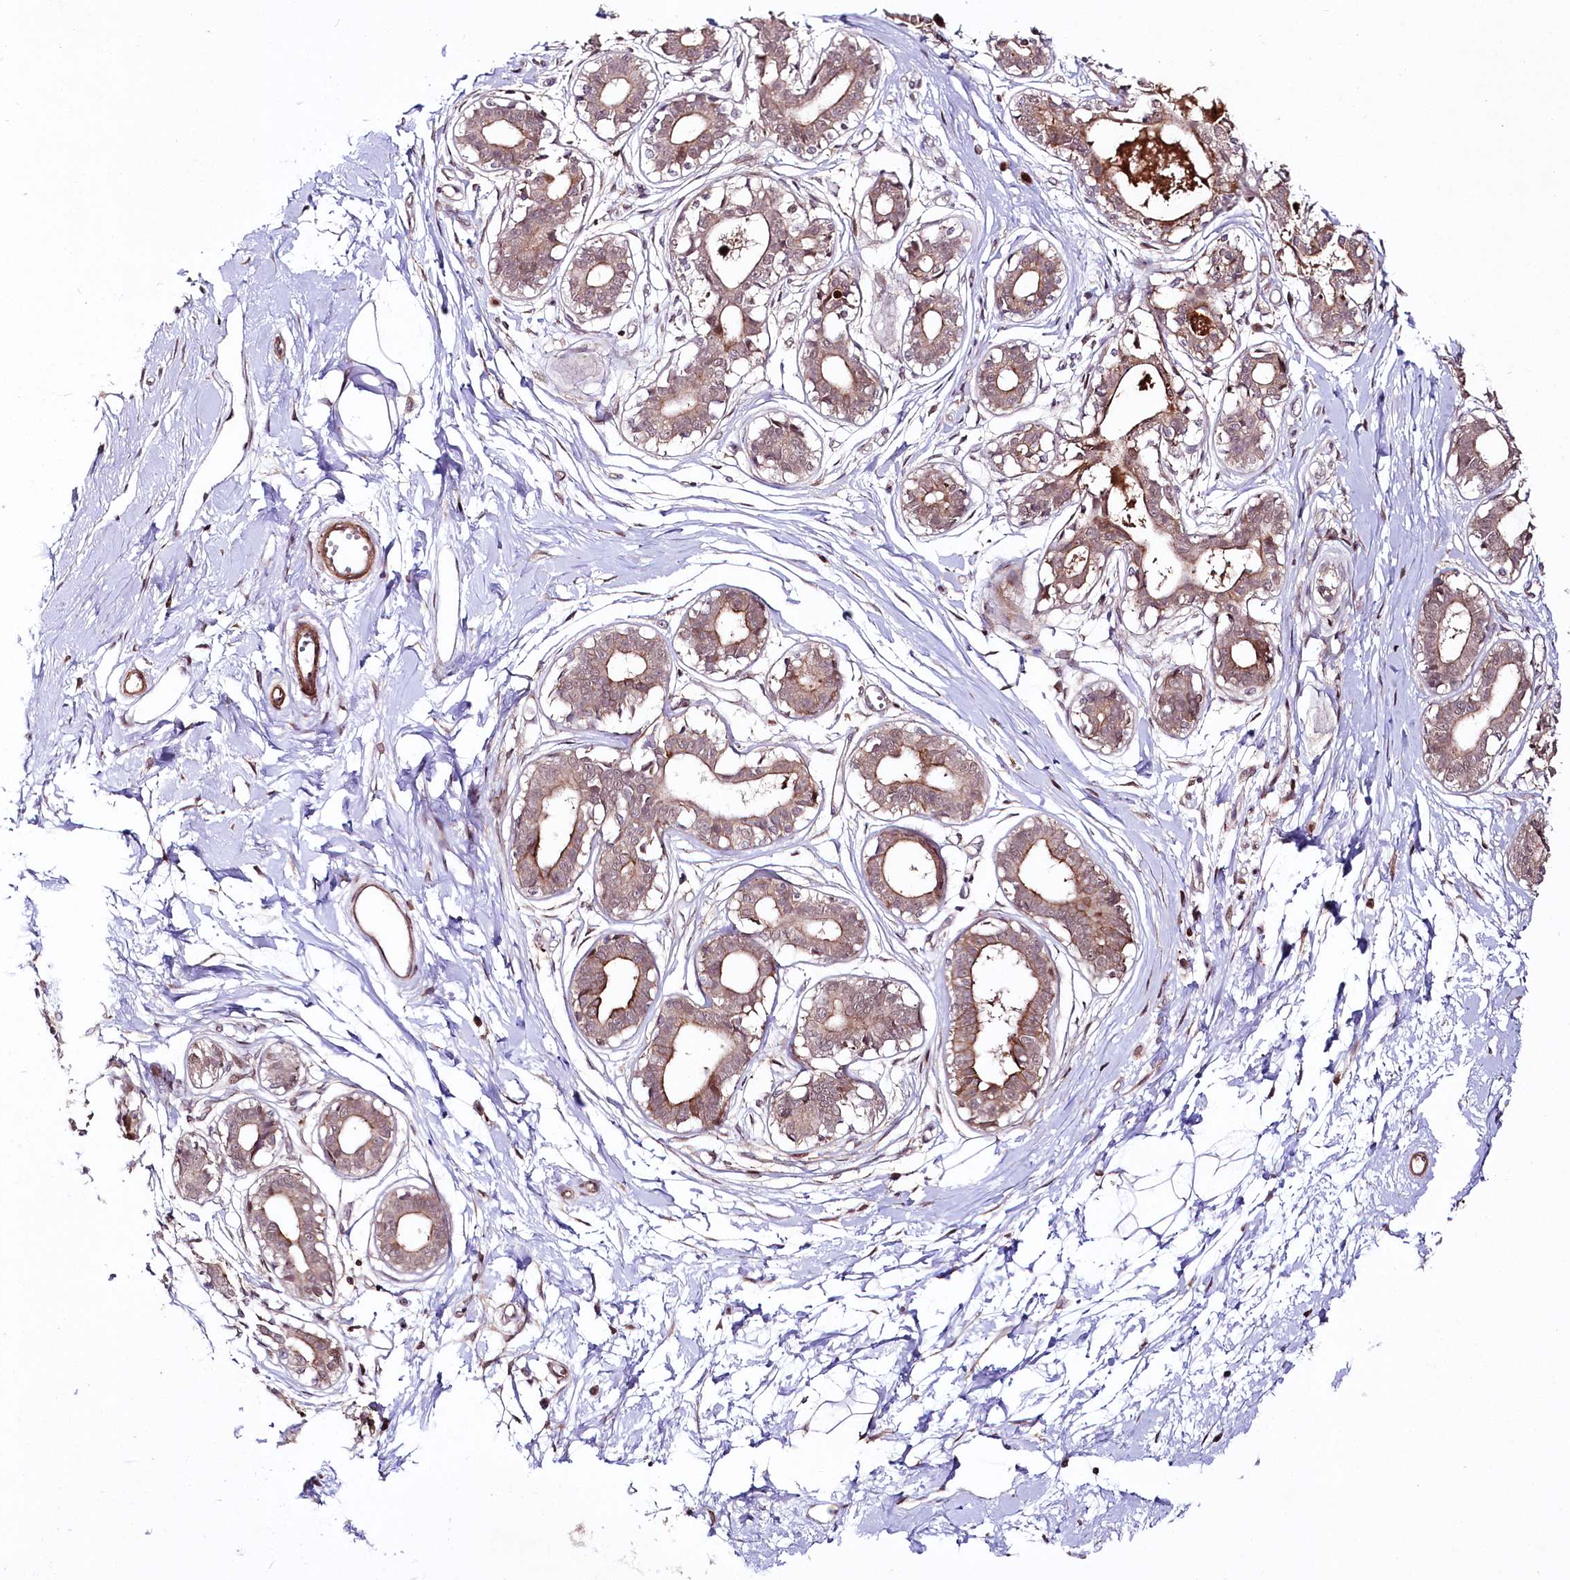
{"staining": {"intensity": "negative", "quantity": "none", "location": "none"}, "tissue": "breast", "cell_type": "Adipocytes", "image_type": "normal", "snomed": [{"axis": "morphology", "description": "Normal tissue, NOS"}, {"axis": "topography", "description": "Breast"}], "caption": "Immunohistochemistry of unremarkable breast demonstrates no expression in adipocytes. (Stains: DAB immunohistochemistry with hematoxylin counter stain, Microscopy: brightfield microscopy at high magnification).", "gene": "PHLDB1", "patient": {"sex": "female", "age": 45}}